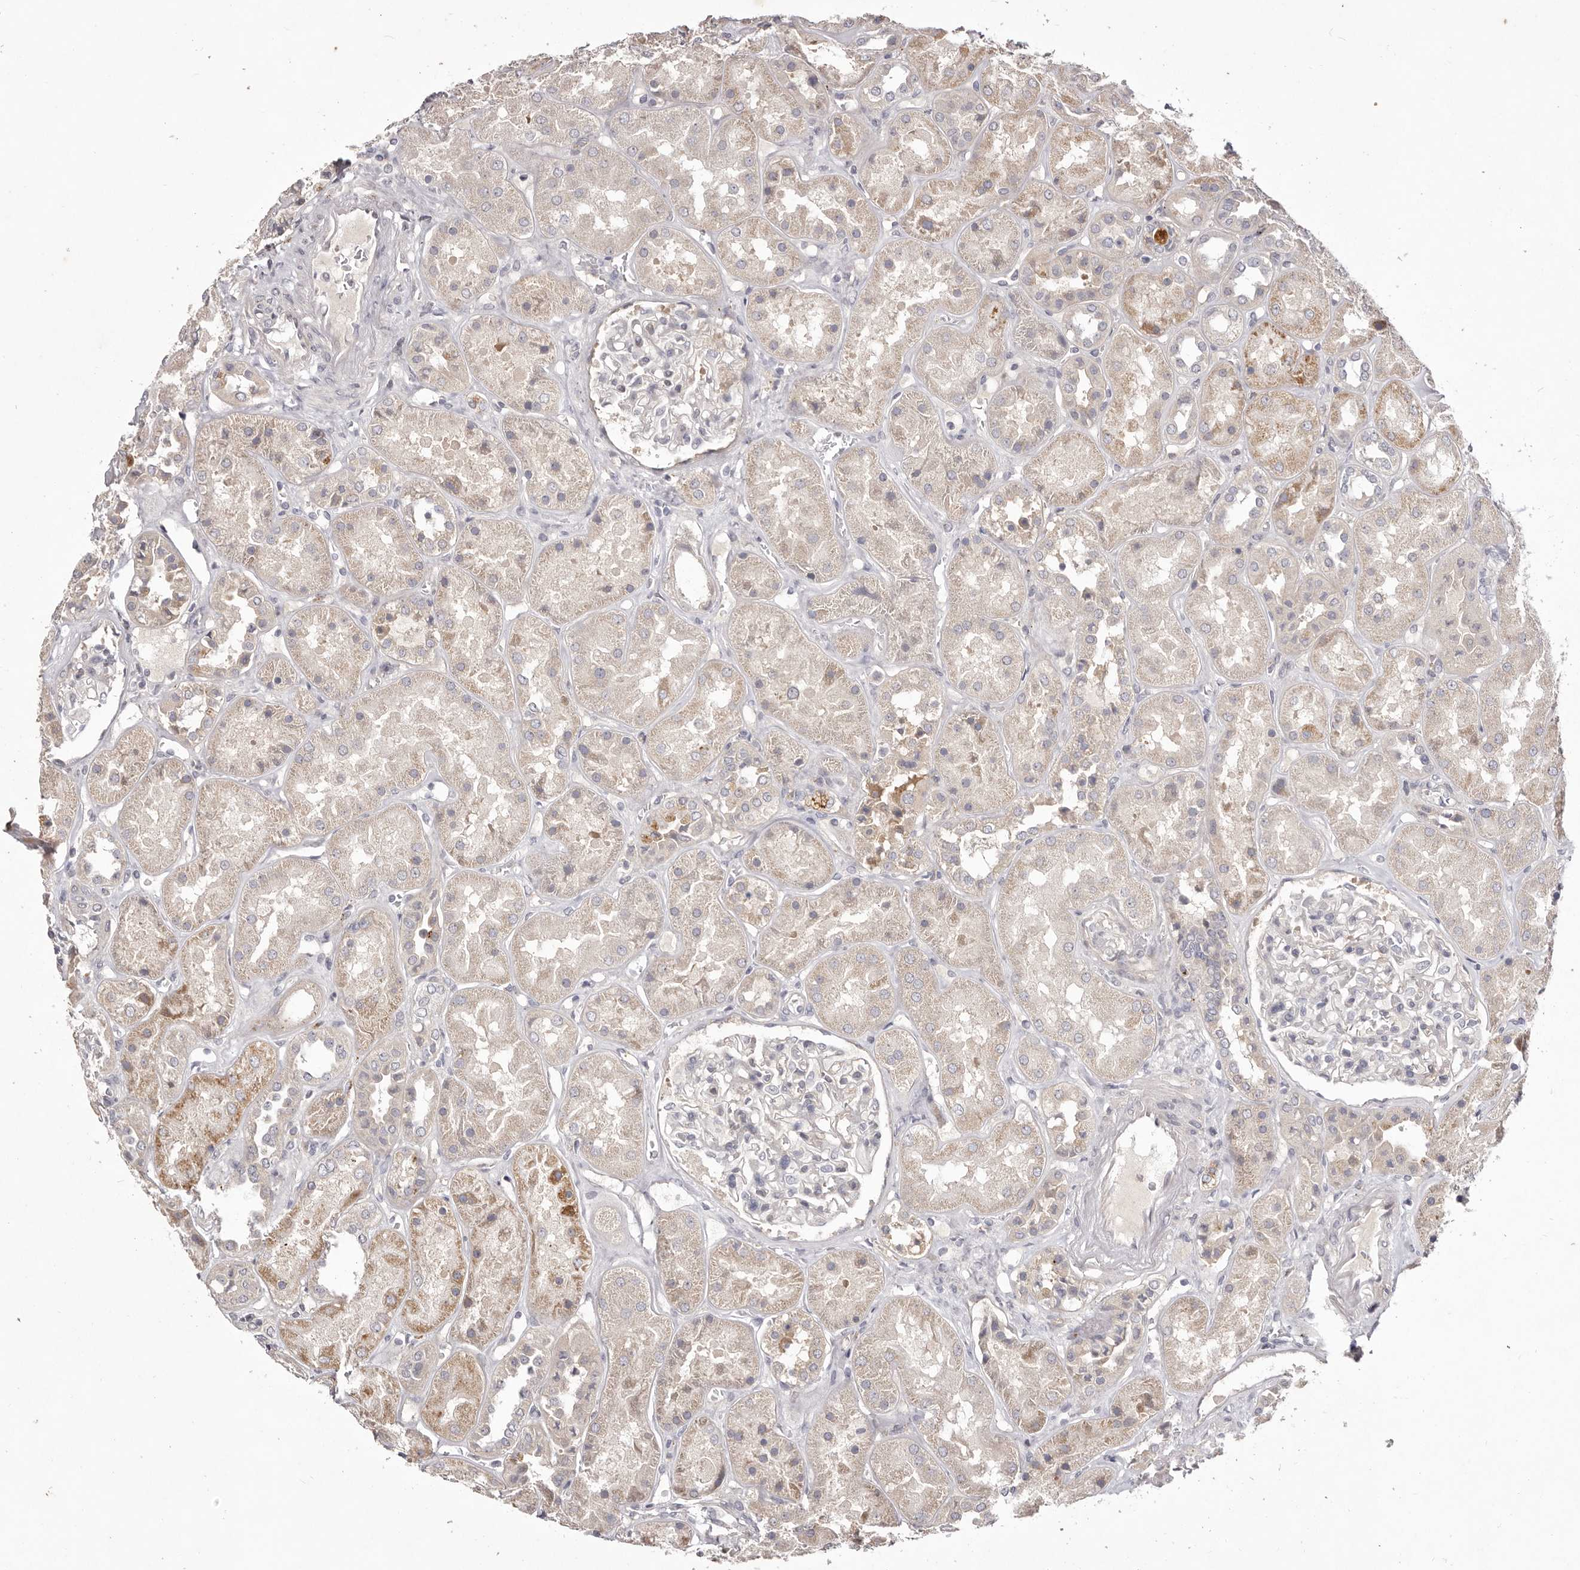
{"staining": {"intensity": "negative", "quantity": "none", "location": "none"}, "tissue": "kidney", "cell_type": "Cells in glomeruli", "image_type": "normal", "snomed": [{"axis": "morphology", "description": "Normal tissue, NOS"}, {"axis": "topography", "description": "Kidney"}], "caption": "Kidney was stained to show a protein in brown. There is no significant expression in cells in glomeruli. The staining was performed using DAB (3,3'-diaminobenzidine) to visualize the protein expression in brown, while the nuclei were stained in blue with hematoxylin (Magnification: 20x).", "gene": "GARNL3", "patient": {"sex": "male", "age": 70}}